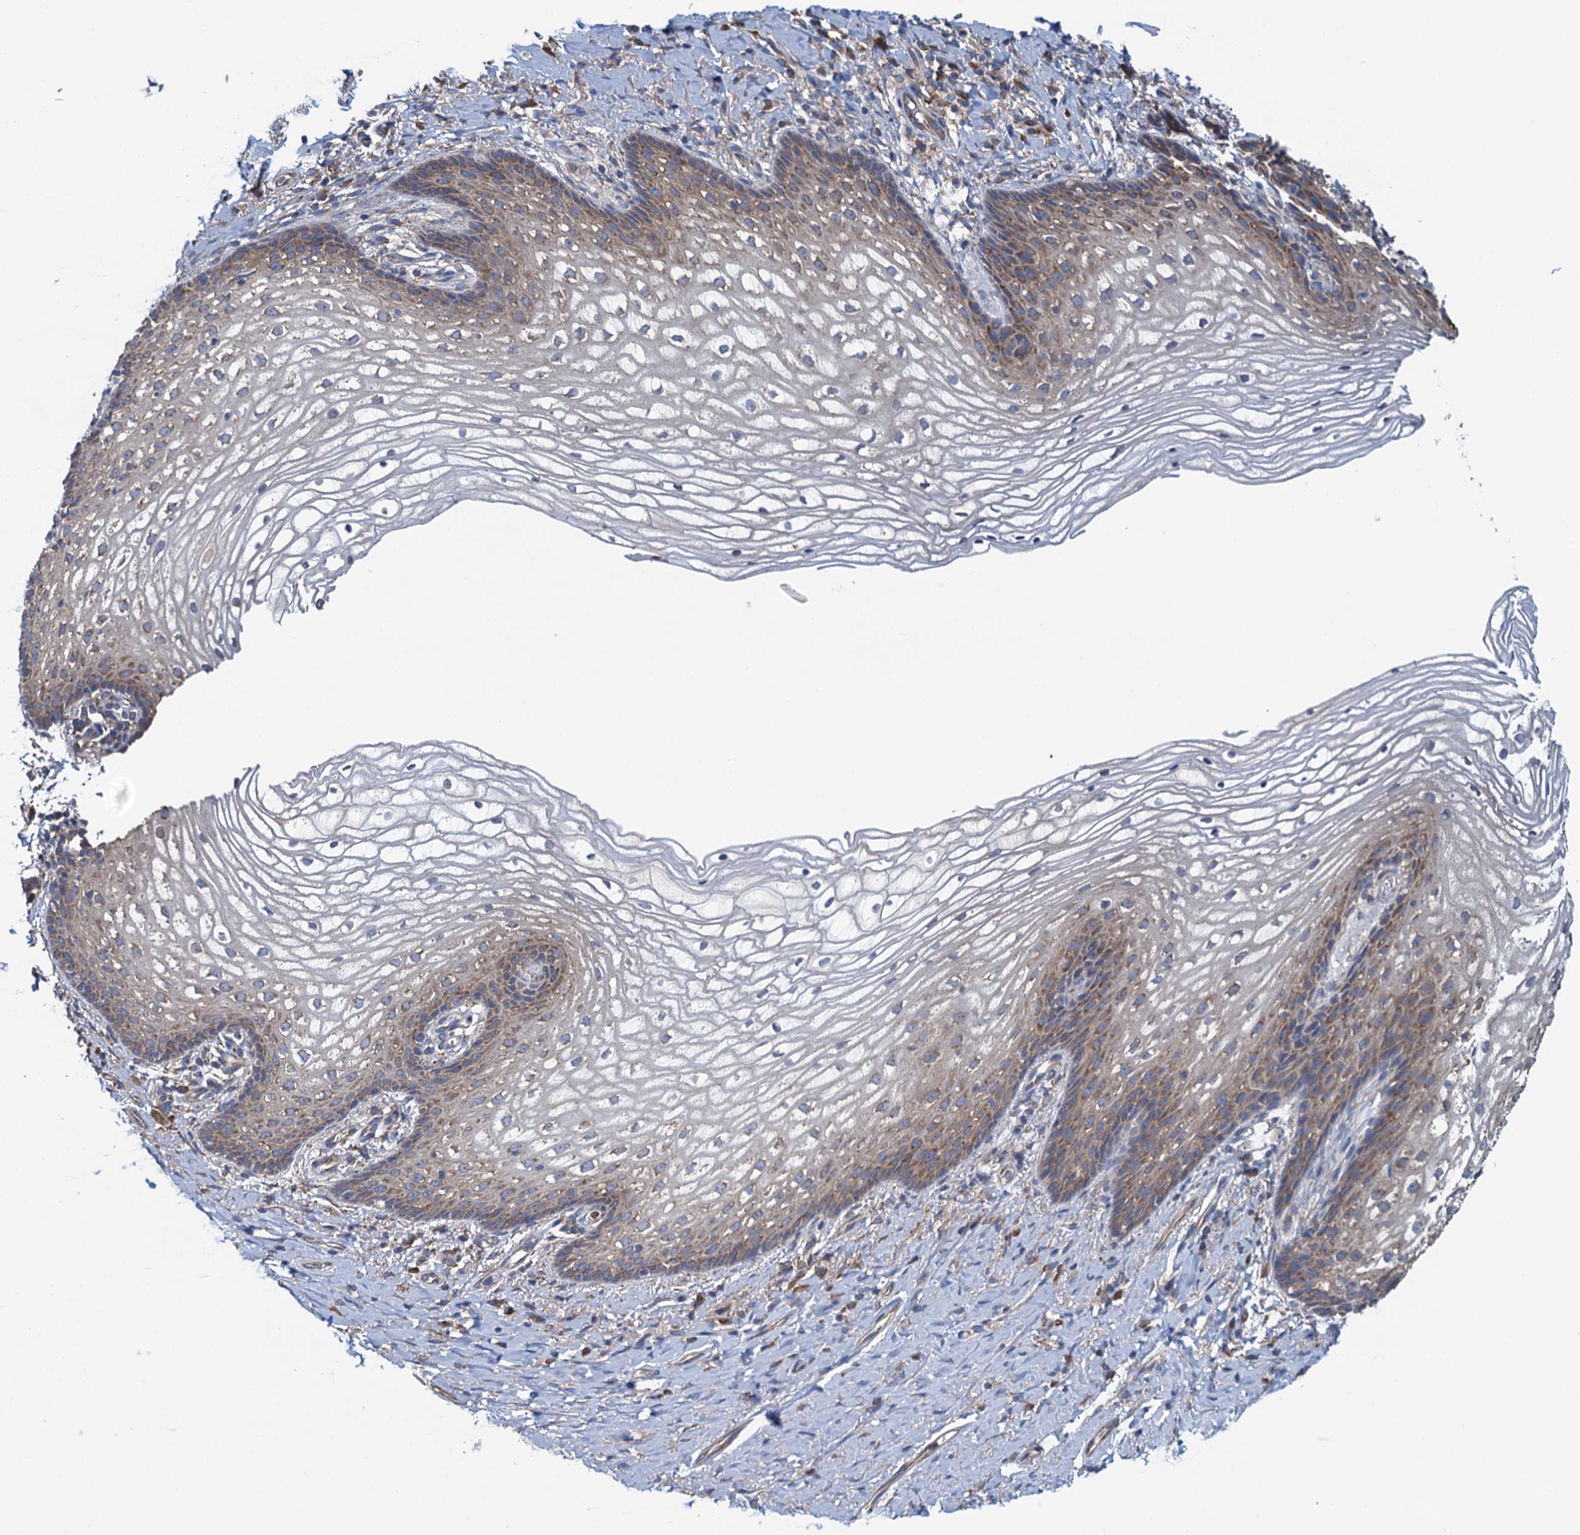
{"staining": {"intensity": "moderate", "quantity": "25%-75%", "location": "cytoplasmic/membranous"}, "tissue": "vagina", "cell_type": "Squamous epithelial cells", "image_type": "normal", "snomed": [{"axis": "morphology", "description": "Normal tissue, NOS"}, {"axis": "topography", "description": "Vagina"}], "caption": "A high-resolution image shows immunohistochemistry (IHC) staining of unremarkable vagina, which reveals moderate cytoplasmic/membranous expression in approximately 25%-75% of squamous epithelial cells. (Stains: DAB (3,3'-diaminobenzidine) in brown, nuclei in blue, Microscopy: brightfield microscopy at high magnification).", "gene": "ADCY9", "patient": {"sex": "female", "age": 60}}